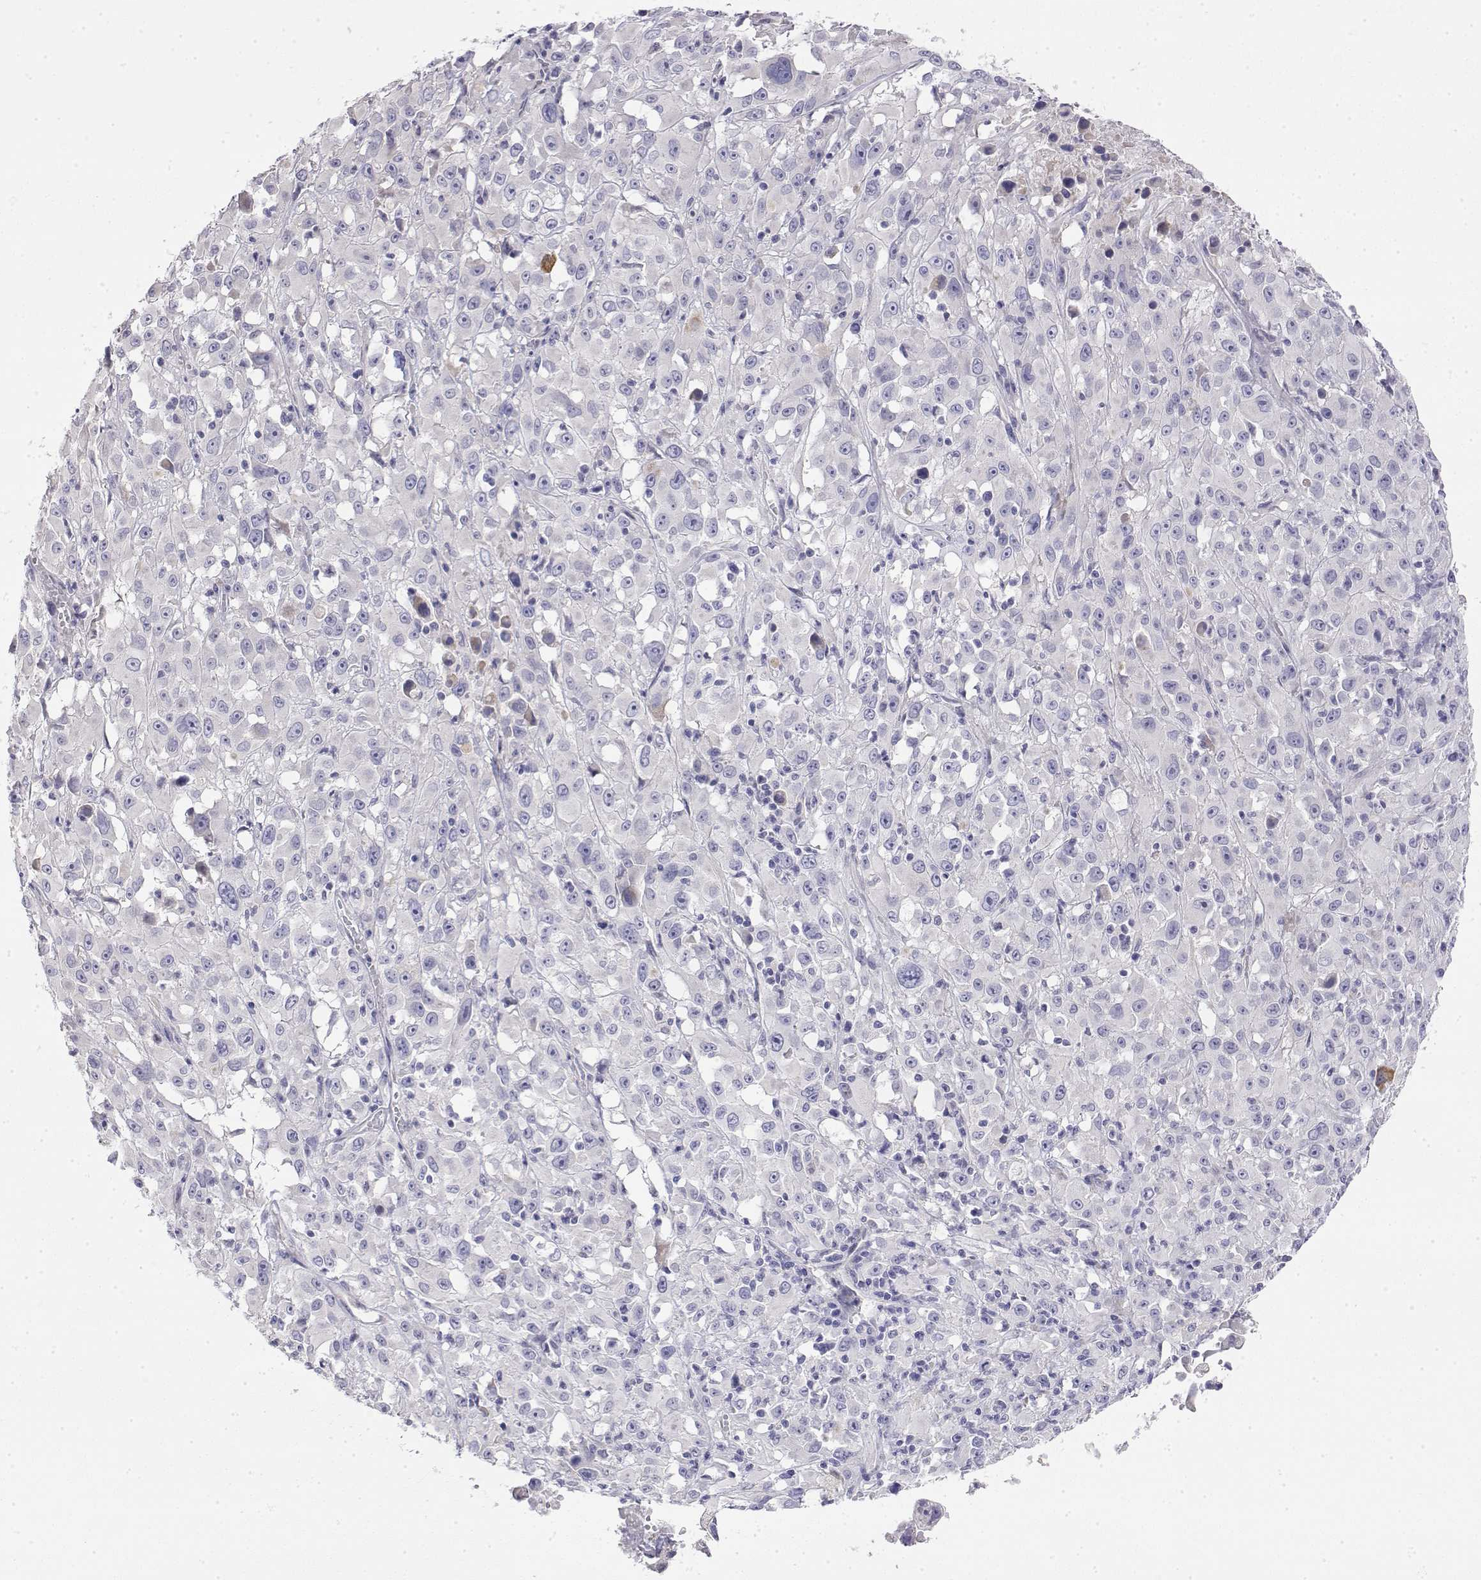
{"staining": {"intensity": "negative", "quantity": "none", "location": "none"}, "tissue": "melanoma", "cell_type": "Tumor cells", "image_type": "cancer", "snomed": [{"axis": "morphology", "description": "Malignant melanoma, Metastatic site"}, {"axis": "topography", "description": "Soft tissue"}], "caption": "IHC of human malignant melanoma (metastatic site) demonstrates no staining in tumor cells. Brightfield microscopy of immunohistochemistry stained with DAB (3,3'-diaminobenzidine) (brown) and hematoxylin (blue), captured at high magnification.", "gene": "LY6D", "patient": {"sex": "male", "age": 50}}